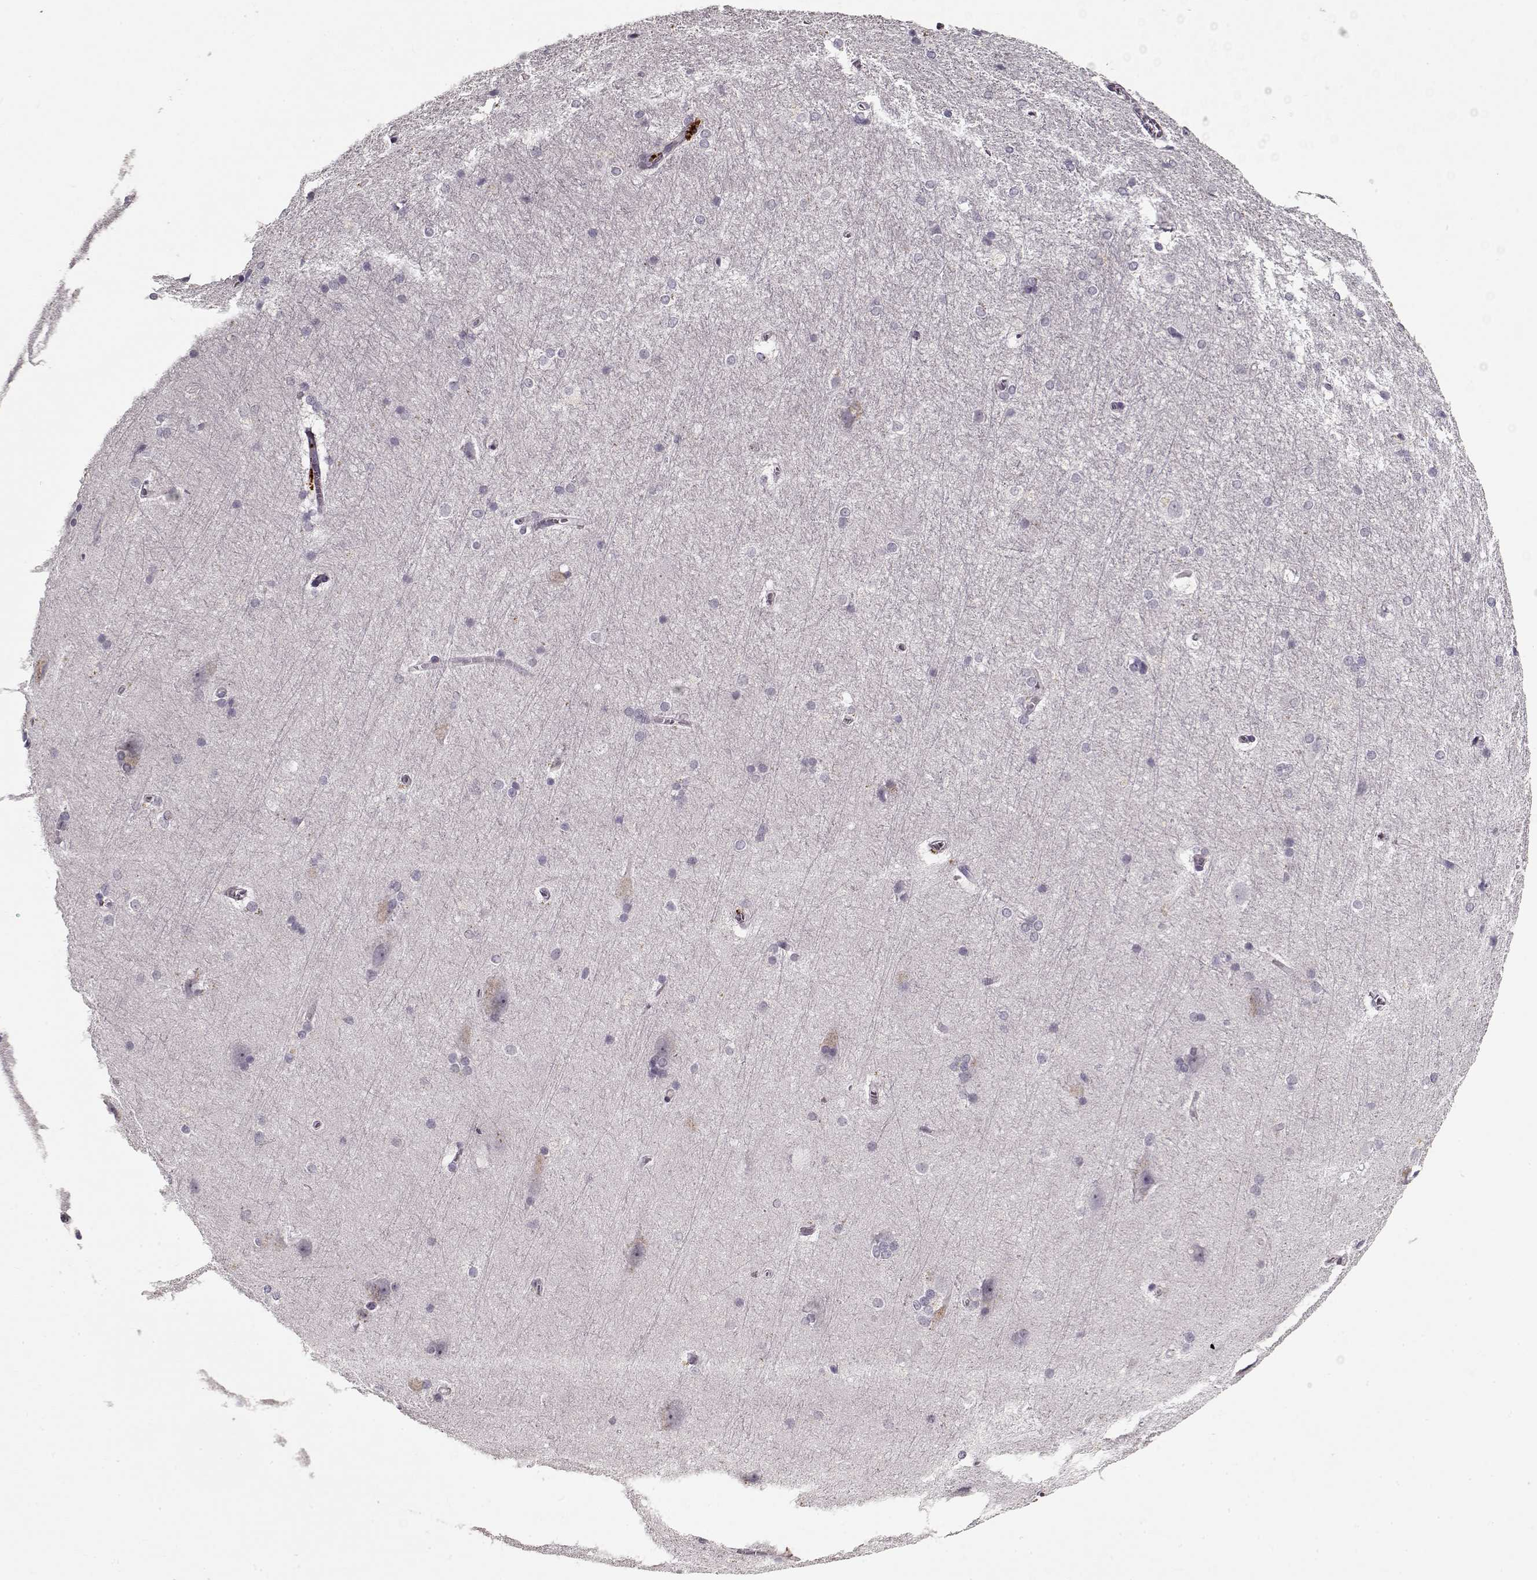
{"staining": {"intensity": "negative", "quantity": "none", "location": "none"}, "tissue": "hippocampus", "cell_type": "Glial cells", "image_type": "normal", "snomed": [{"axis": "morphology", "description": "Normal tissue, NOS"}, {"axis": "topography", "description": "Cerebral cortex"}, {"axis": "topography", "description": "Hippocampus"}], "caption": "This is an immunohistochemistry (IHC) image of benign human hippocampus. There is no staining in glial cells.", "gene": "LUM", "patient": {"sex": "female", "age": 19}}